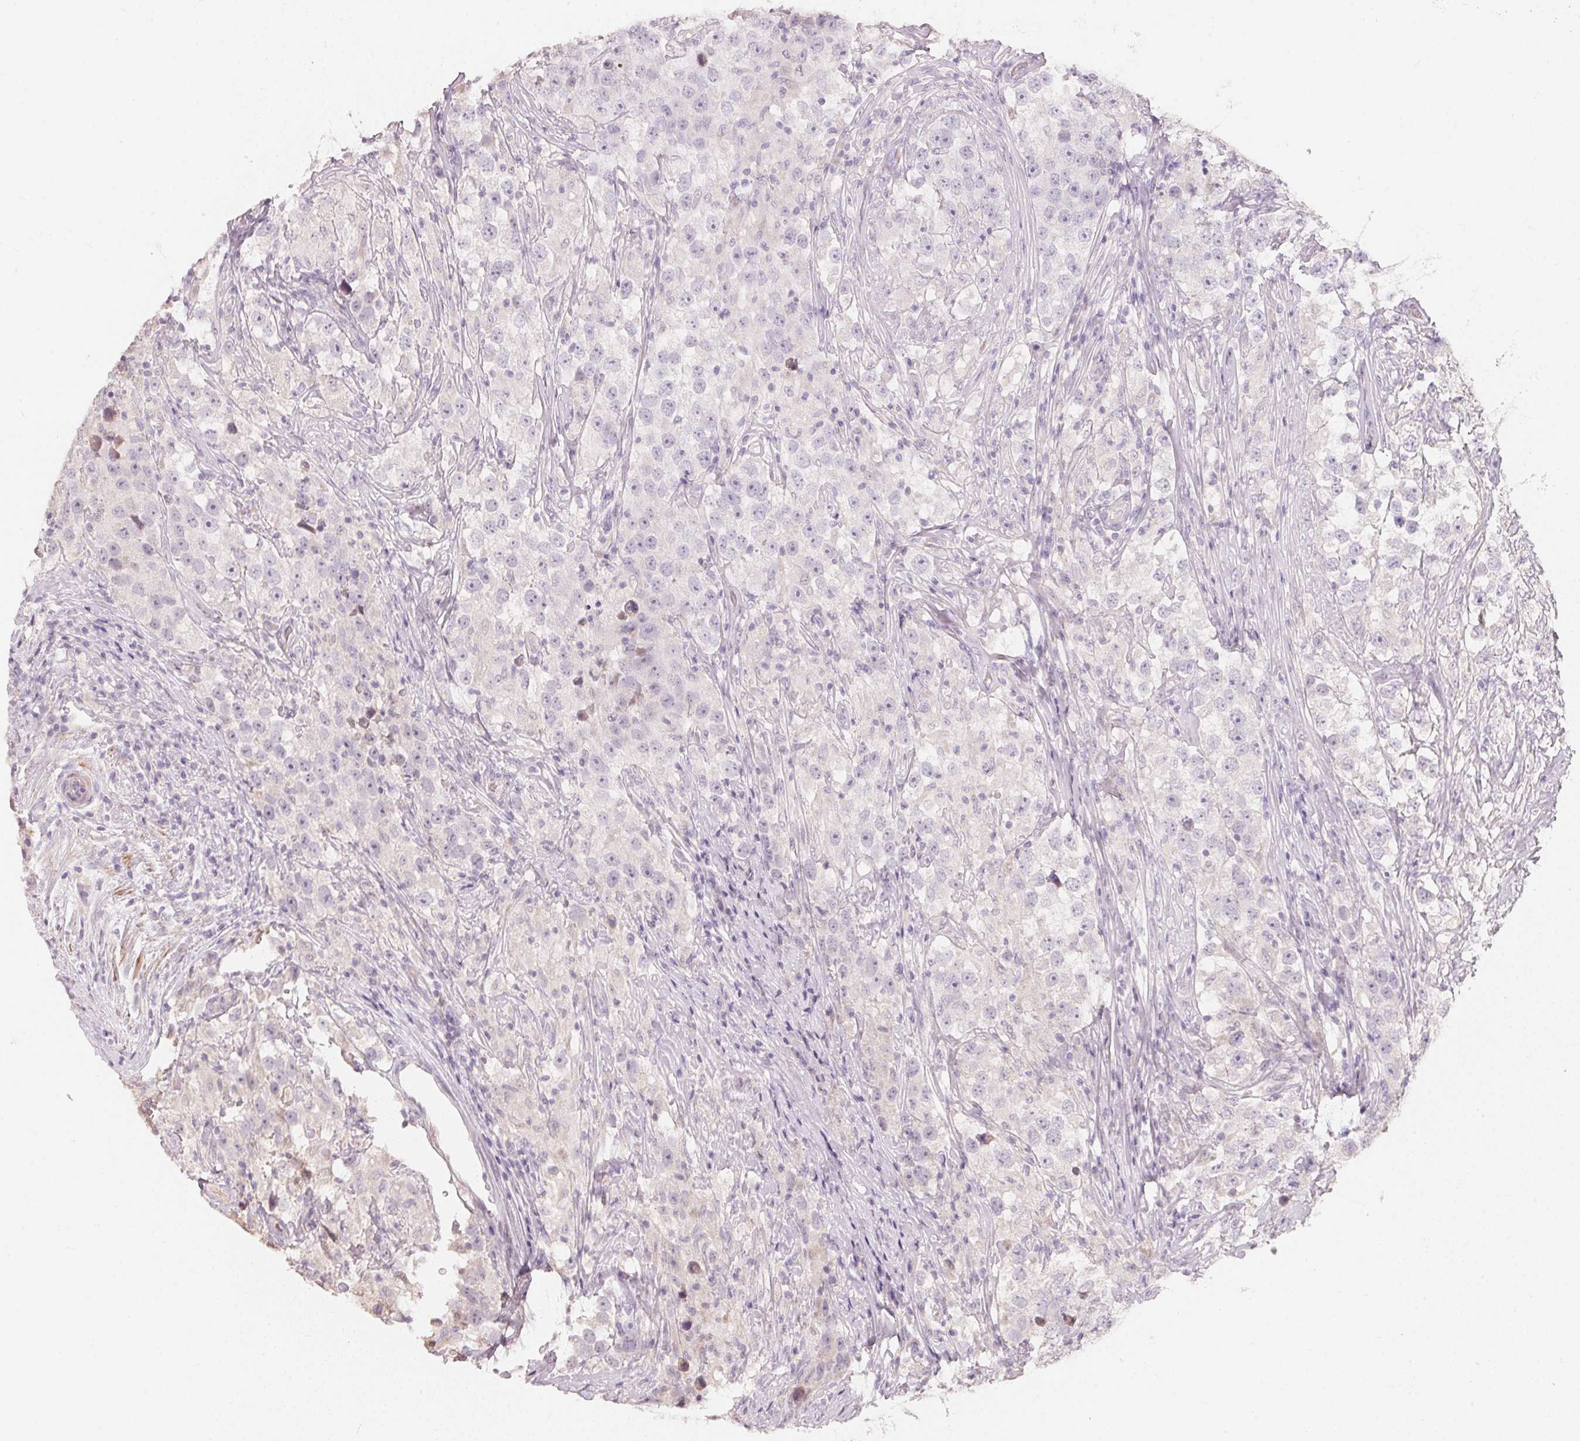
{"staining": {"intensity": "negative", "quantity": "none", "location": "none"}, "tissue": "testis cancer", "cell_type": "Tumor cells", "image_type": "cancer", "snomed": [{"axis": "morphology", "description": "Seminoma, NOS"}, {"axis": "topography", "description": "Testis"}], "caption": "Histopathology image shows no protein expression in tumor cells of testis cancer tissue.", "gene": "TP53AIP1", "patient": {"sex": "male", "age": 46}}